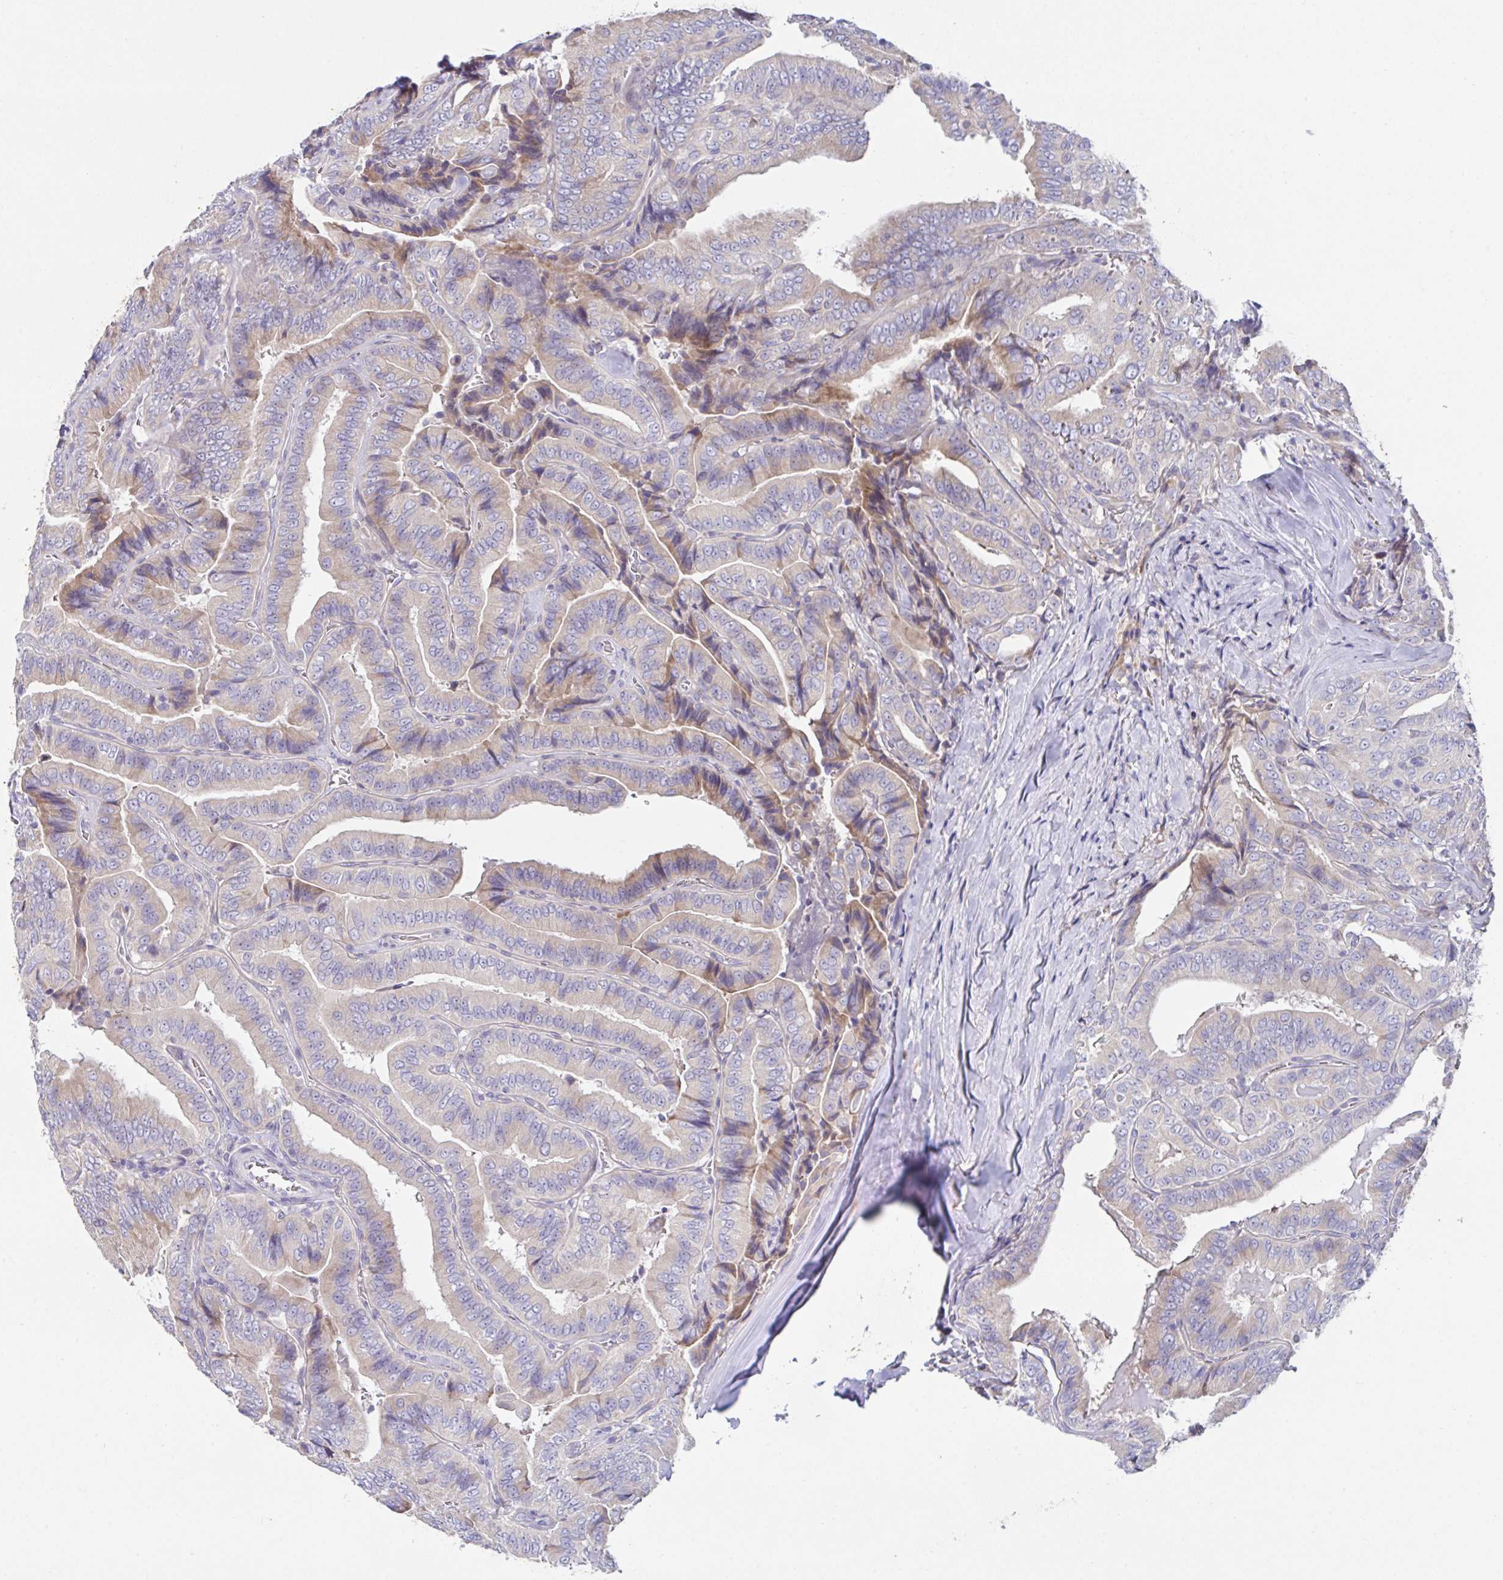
{"staining": {"intensity": "moderate", "quantity": "25%-75%", "location": "cytoplasmic/membranous"}, "tissue": "thyroid cancer", "cell_type": "Tumor cells", "image_type": "cancer", "snomed": [{"axis": "morphology", "description": "Papillary adenocarcinoma, NOS"}, {"axis": "topography", "description": "Thyroid gland"}], "caption": "Immunohistochemistry (IHC) image of thyroid cancer (papillary adenocarcinoma) stained for a protein (brown), which exhibits medium levels of moderate cytoplasmic/membranous positivity in about 25%-75% of tumor cells.", "gene": "FAU", "patient": {"sex": "male", "age": 61}}